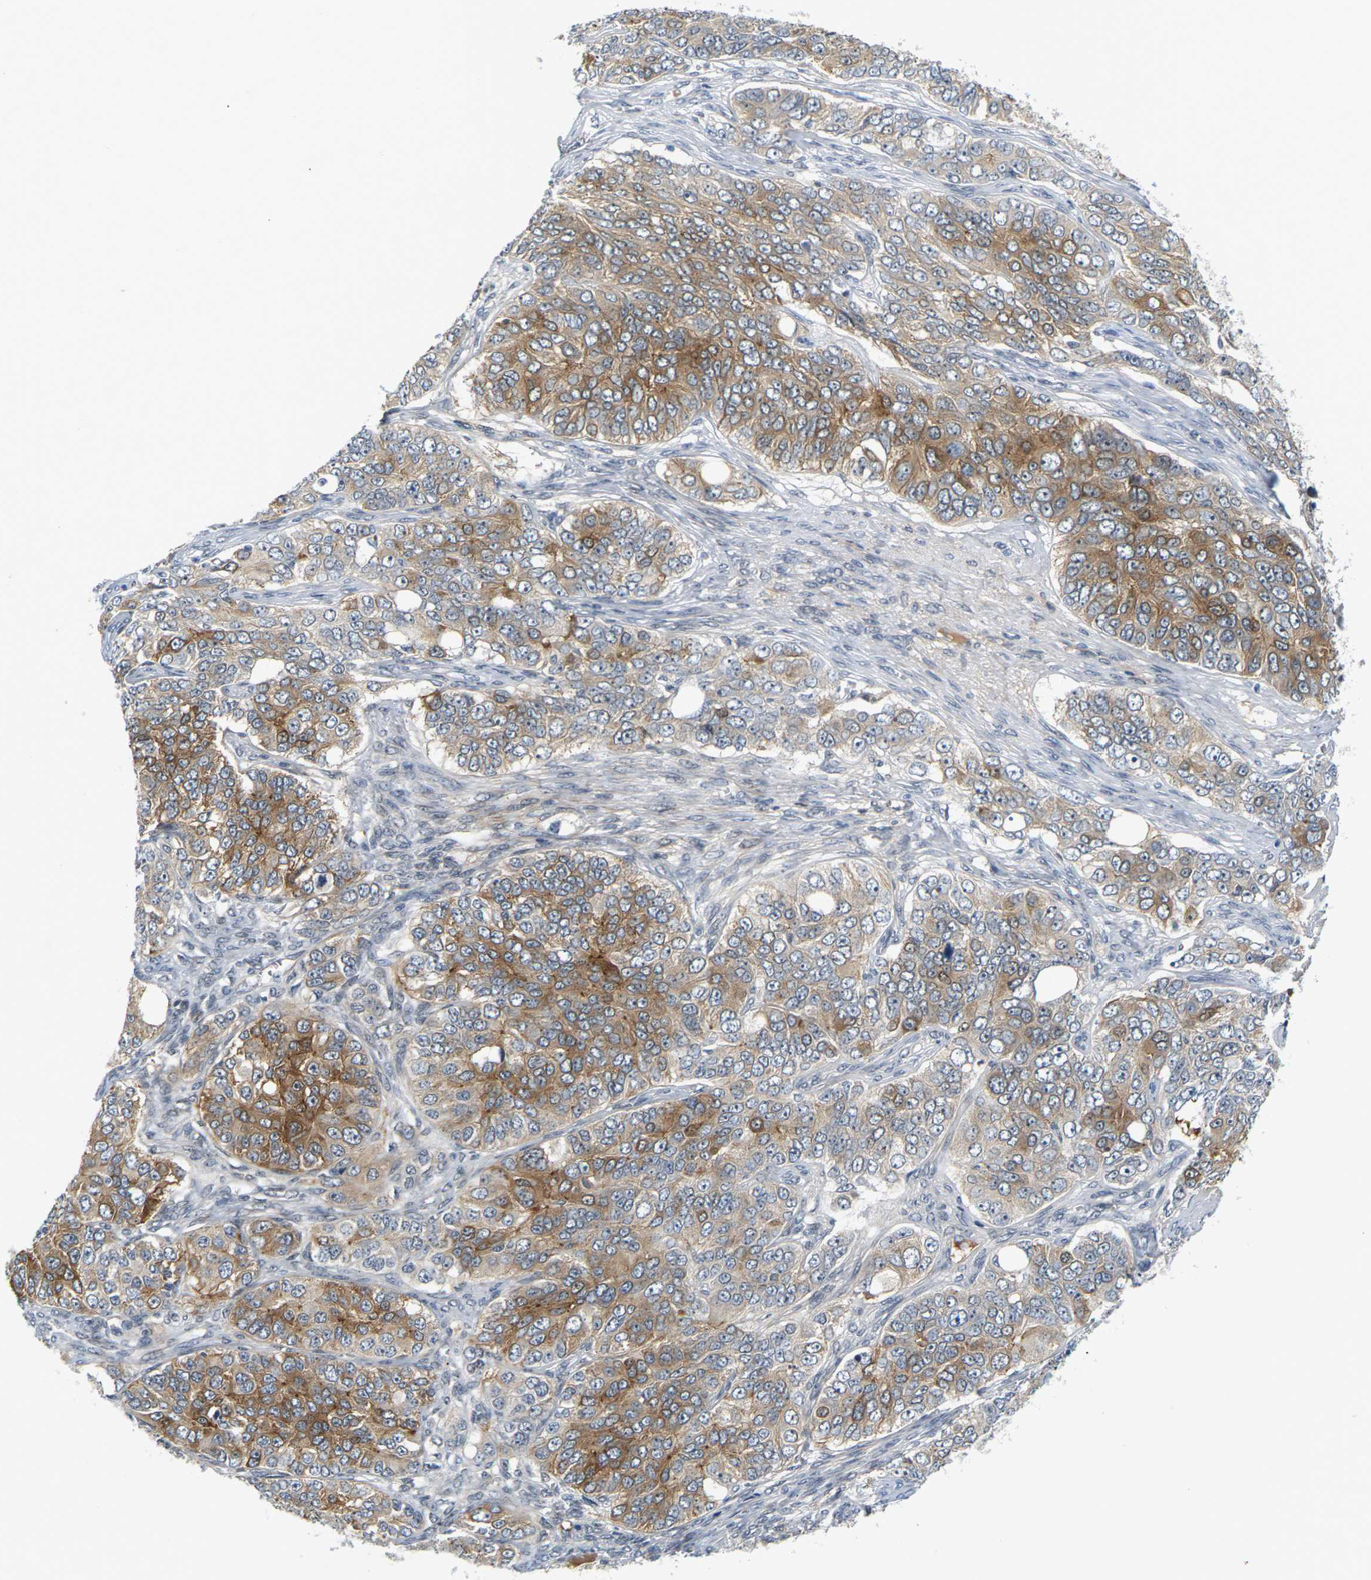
{"staining": {"intensity": "moderate", "quantity": ">75%", "location": "cytoplasmic/membranous"}, "tissue": "ovarian cancer", "cell_type": "Tumor cells", "image_type": "cancer", "snomed": [{"axis": "morphology", "description": "Carcinoma, endometroid"}, {"axis": "topography", "description": "Ovary"}], "caption": "There is medium levels of moderate cytoplasmic/membranous positivity in tumor cells of ovarian endometroid carcinoma, as demonstrated by immunohistochemical staining (brown color).", "gene": "PKP2", "patient": {"sex": "female", "age": 51}}